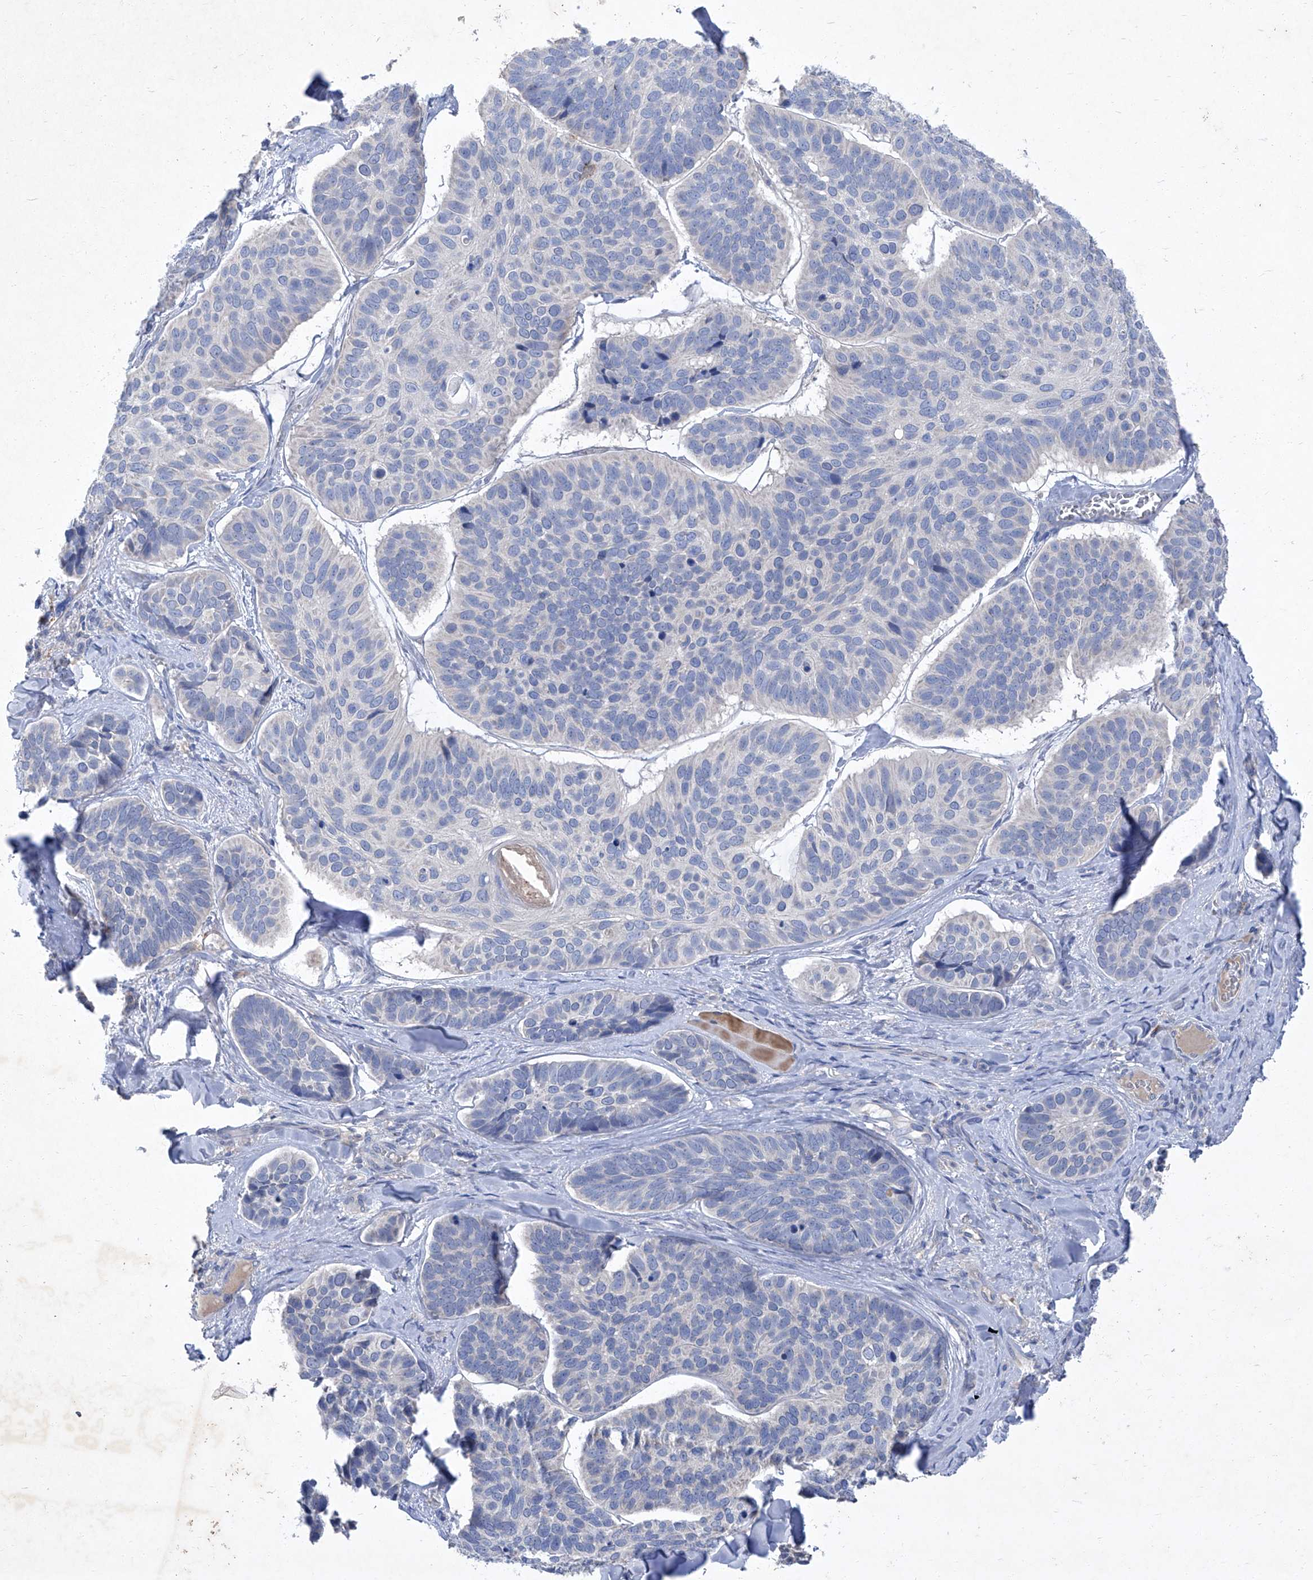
{"staining": {"intensity": "negative", "quantity": "none", "location": "none"}, "tissue": "skin cancer", "cell_type": "Tumor cells", "image_type": "cancer", "snomed": [{"axis": "morphology", "description": "Basal cell carcinoma"}, {"axis": "topography", "description": "Skin"}], "caption": "IHC of skin basal cell carcinoma exhibits no expression in tumor cells. The staining is performed using DAB (3,3'-diaminobenzidine) brown chromogen with nuclei counter-stained in using hematoxylin.", "gene": "SBK2", "patient": {"sex": "male", "age": 62}}